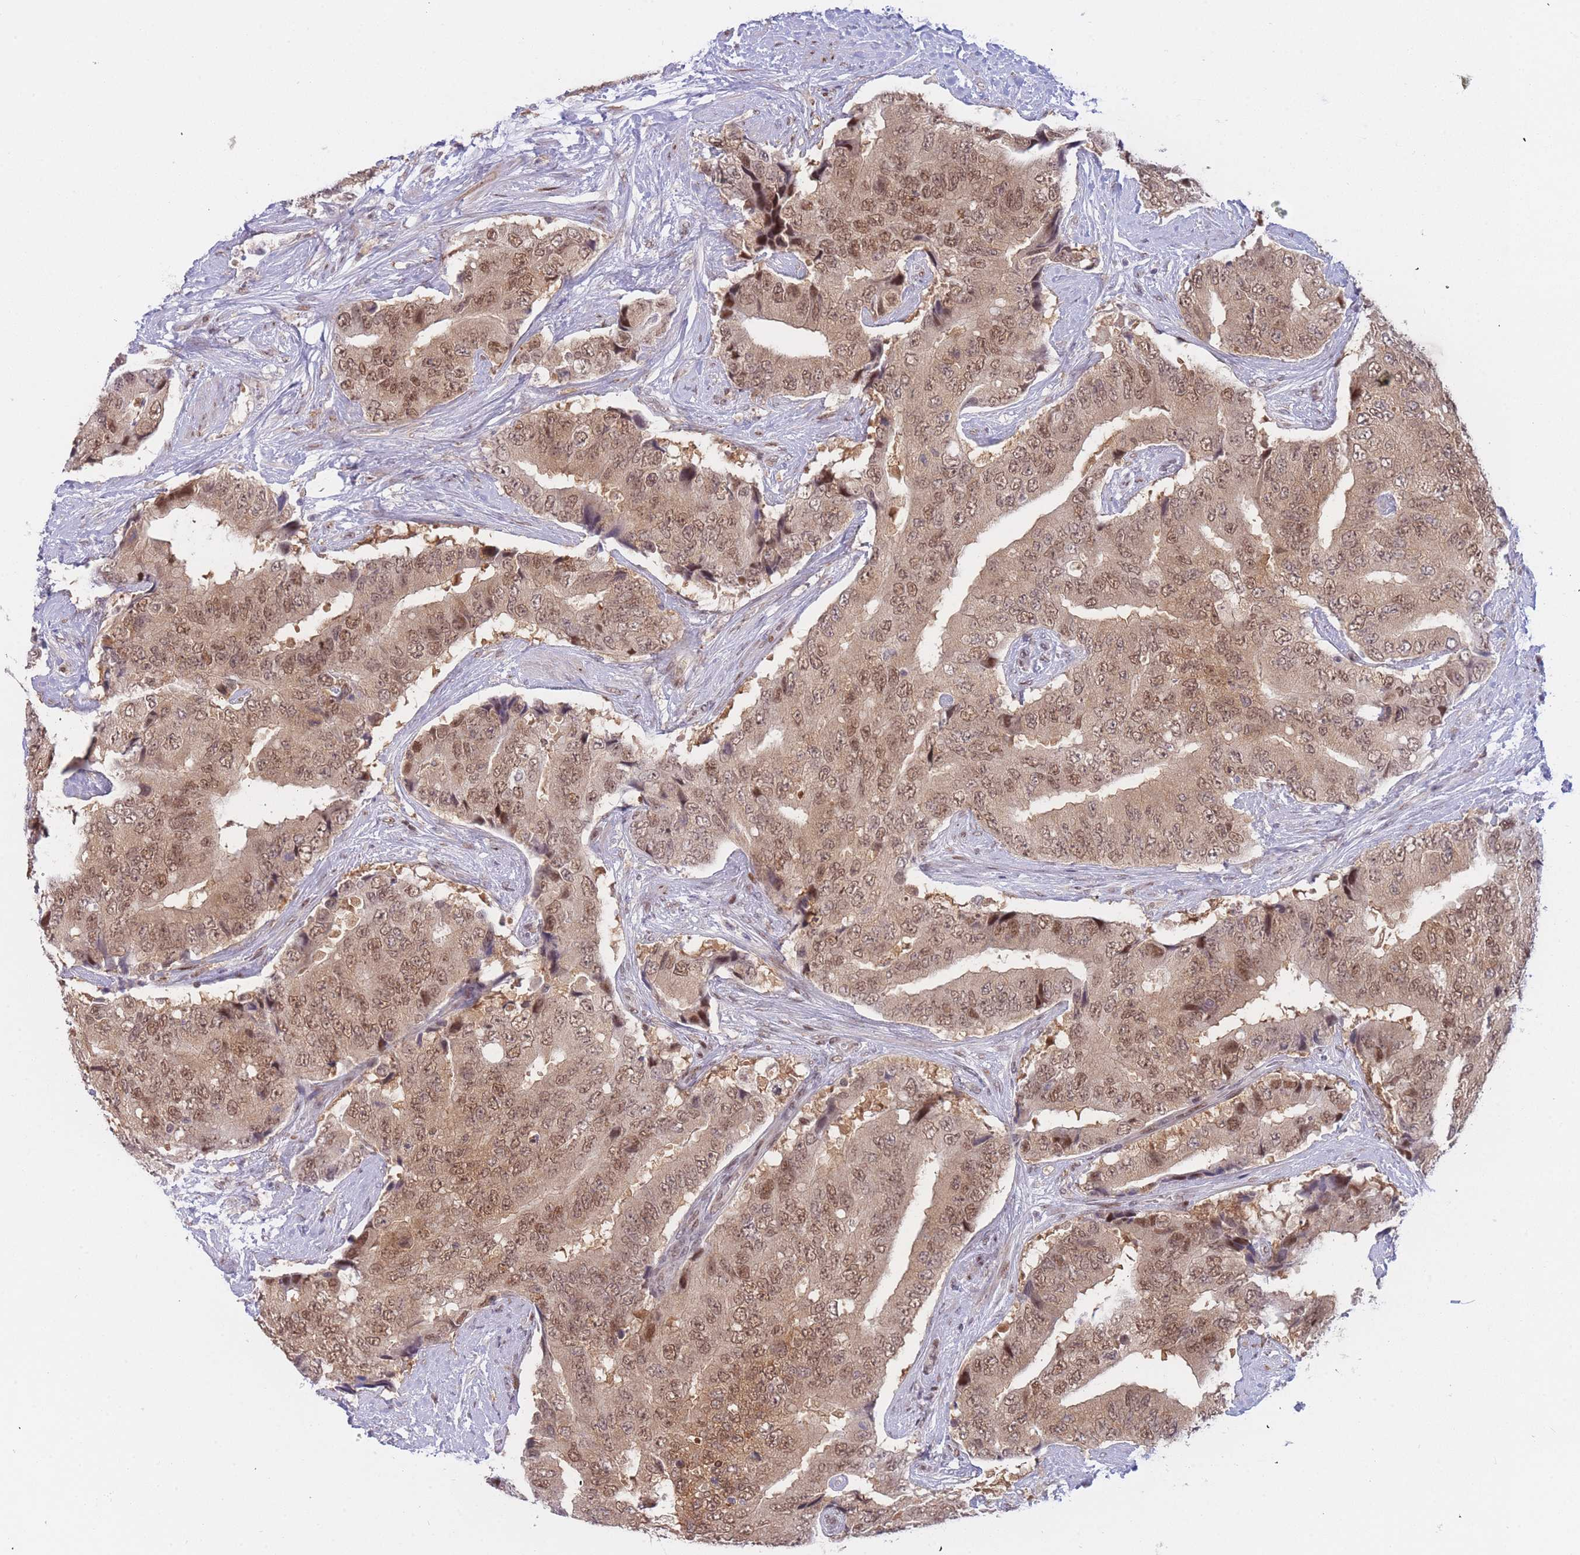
{"staining": {"intensity": "moderate", "quantity": ">75%", "location": "cytoplasmic/membranous,nuclear"}, "tissue": "prostate cancer", "cell_type": "Tumor cells", "image_type": "cancer", "snomed": [{"axis": "morphology", "description": "Adenocarcinoma, High grade"}, {"axis": "topography", "description": "Prostate"}], "caption": "Prostate cancer (high-grade adenocarcinoma) stained with immunohistochemistry (IHC) demonstrates moderate cytoplasmic/membranous and nuclear staining in about >75% of tumor cells.", "gene": "DEAF1", "patient": {"sex": "male", "age": 70}}